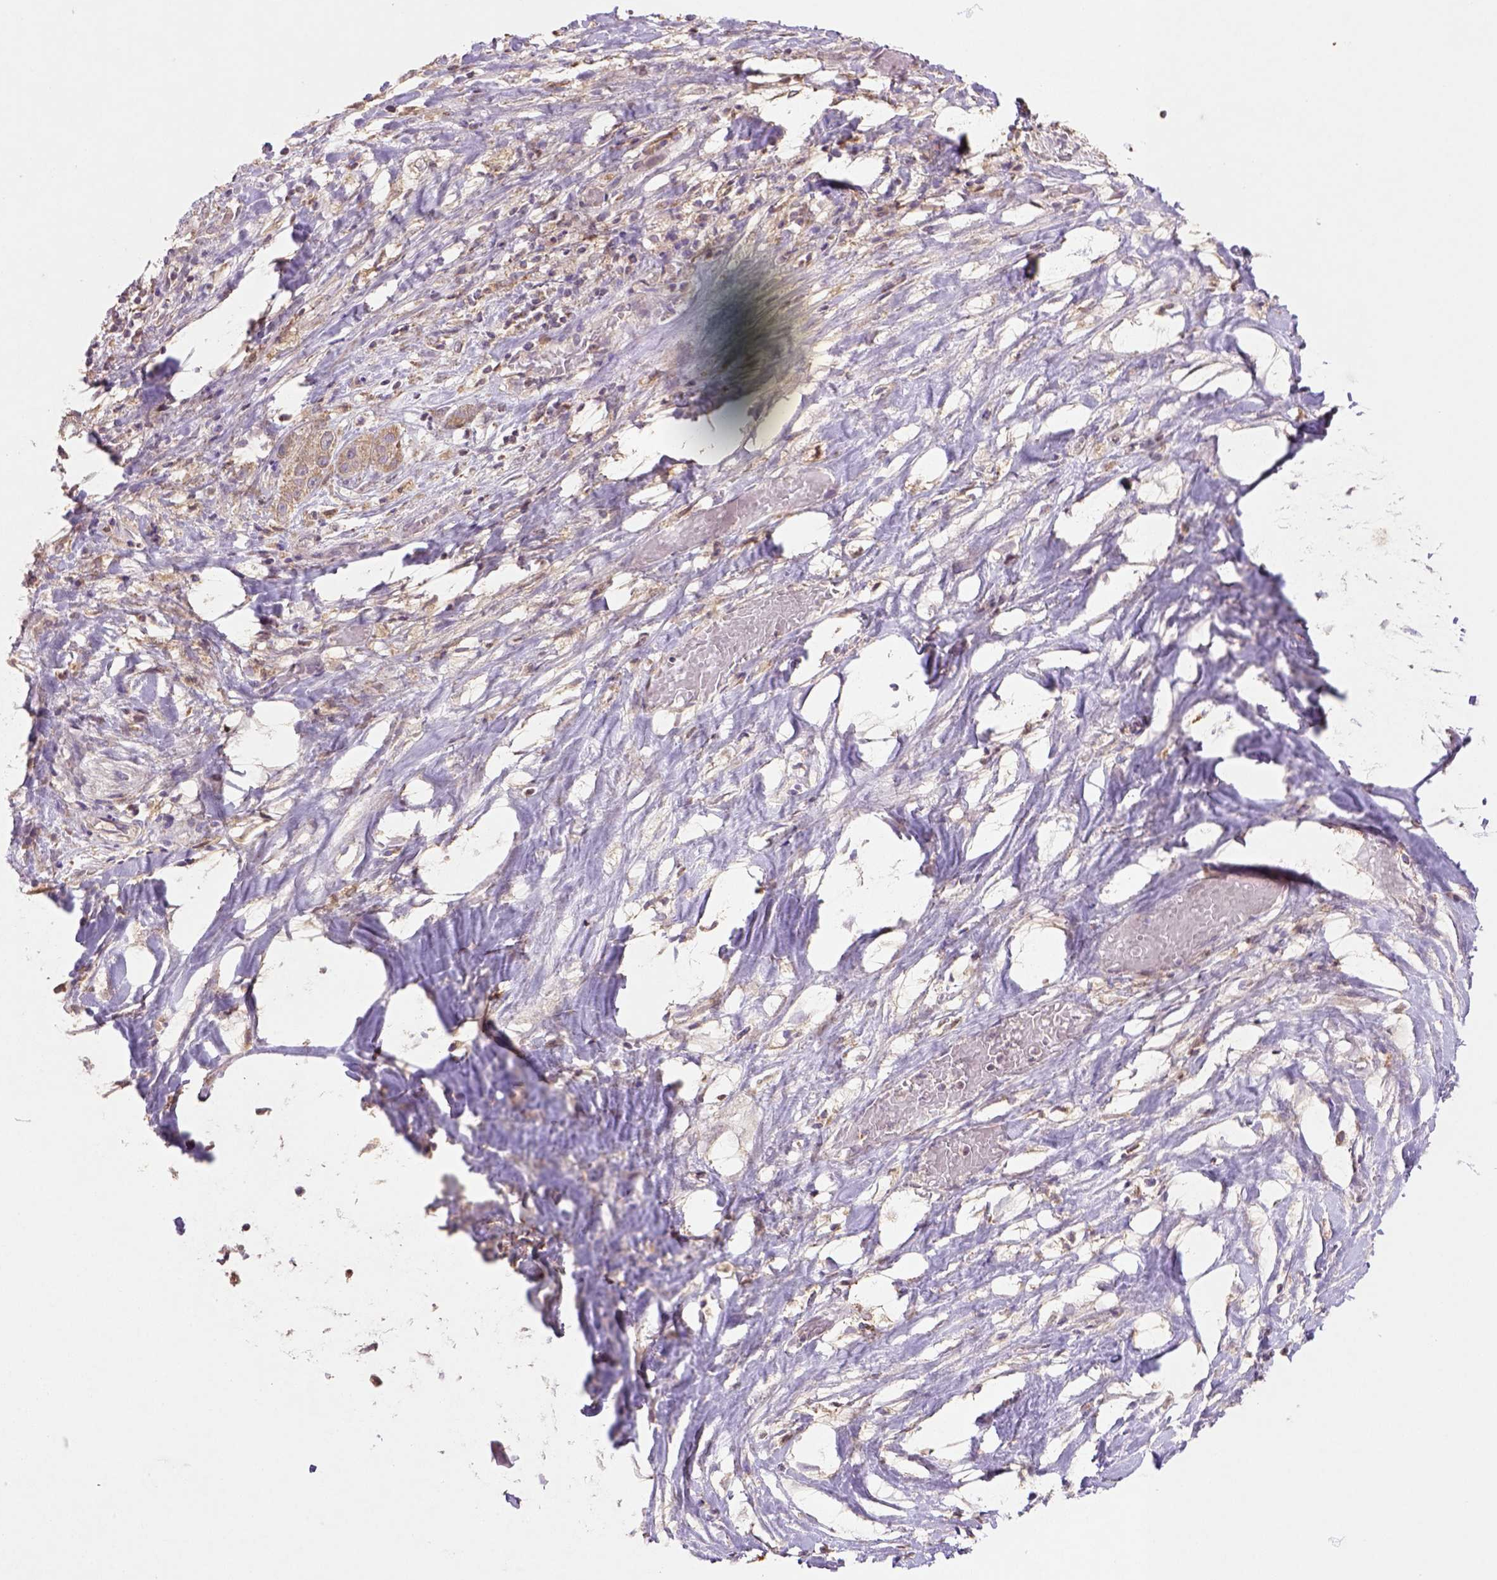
{"staining": {"intensity": "moderate", "quantity": ">75%", "location": "cytoplasmic/membranous"}, "tissue": "liver cancer", "cell_type": "Tumor cells", "image_type": "cancer", "snomed": [{"axis": "morphology", "description": "Cholangiocarcinoma"}, {"axis": "topography", "description": "Liver"}], "caption": "Immunohistochemical staining of human liver cancer (cholangiocarcinoma) shows moderate cytoplasmic/membranous protein staining in approximately >75% of tumor cells.", "gene": "NUDT10", "patient": {"sex": "female", "age": 52}}